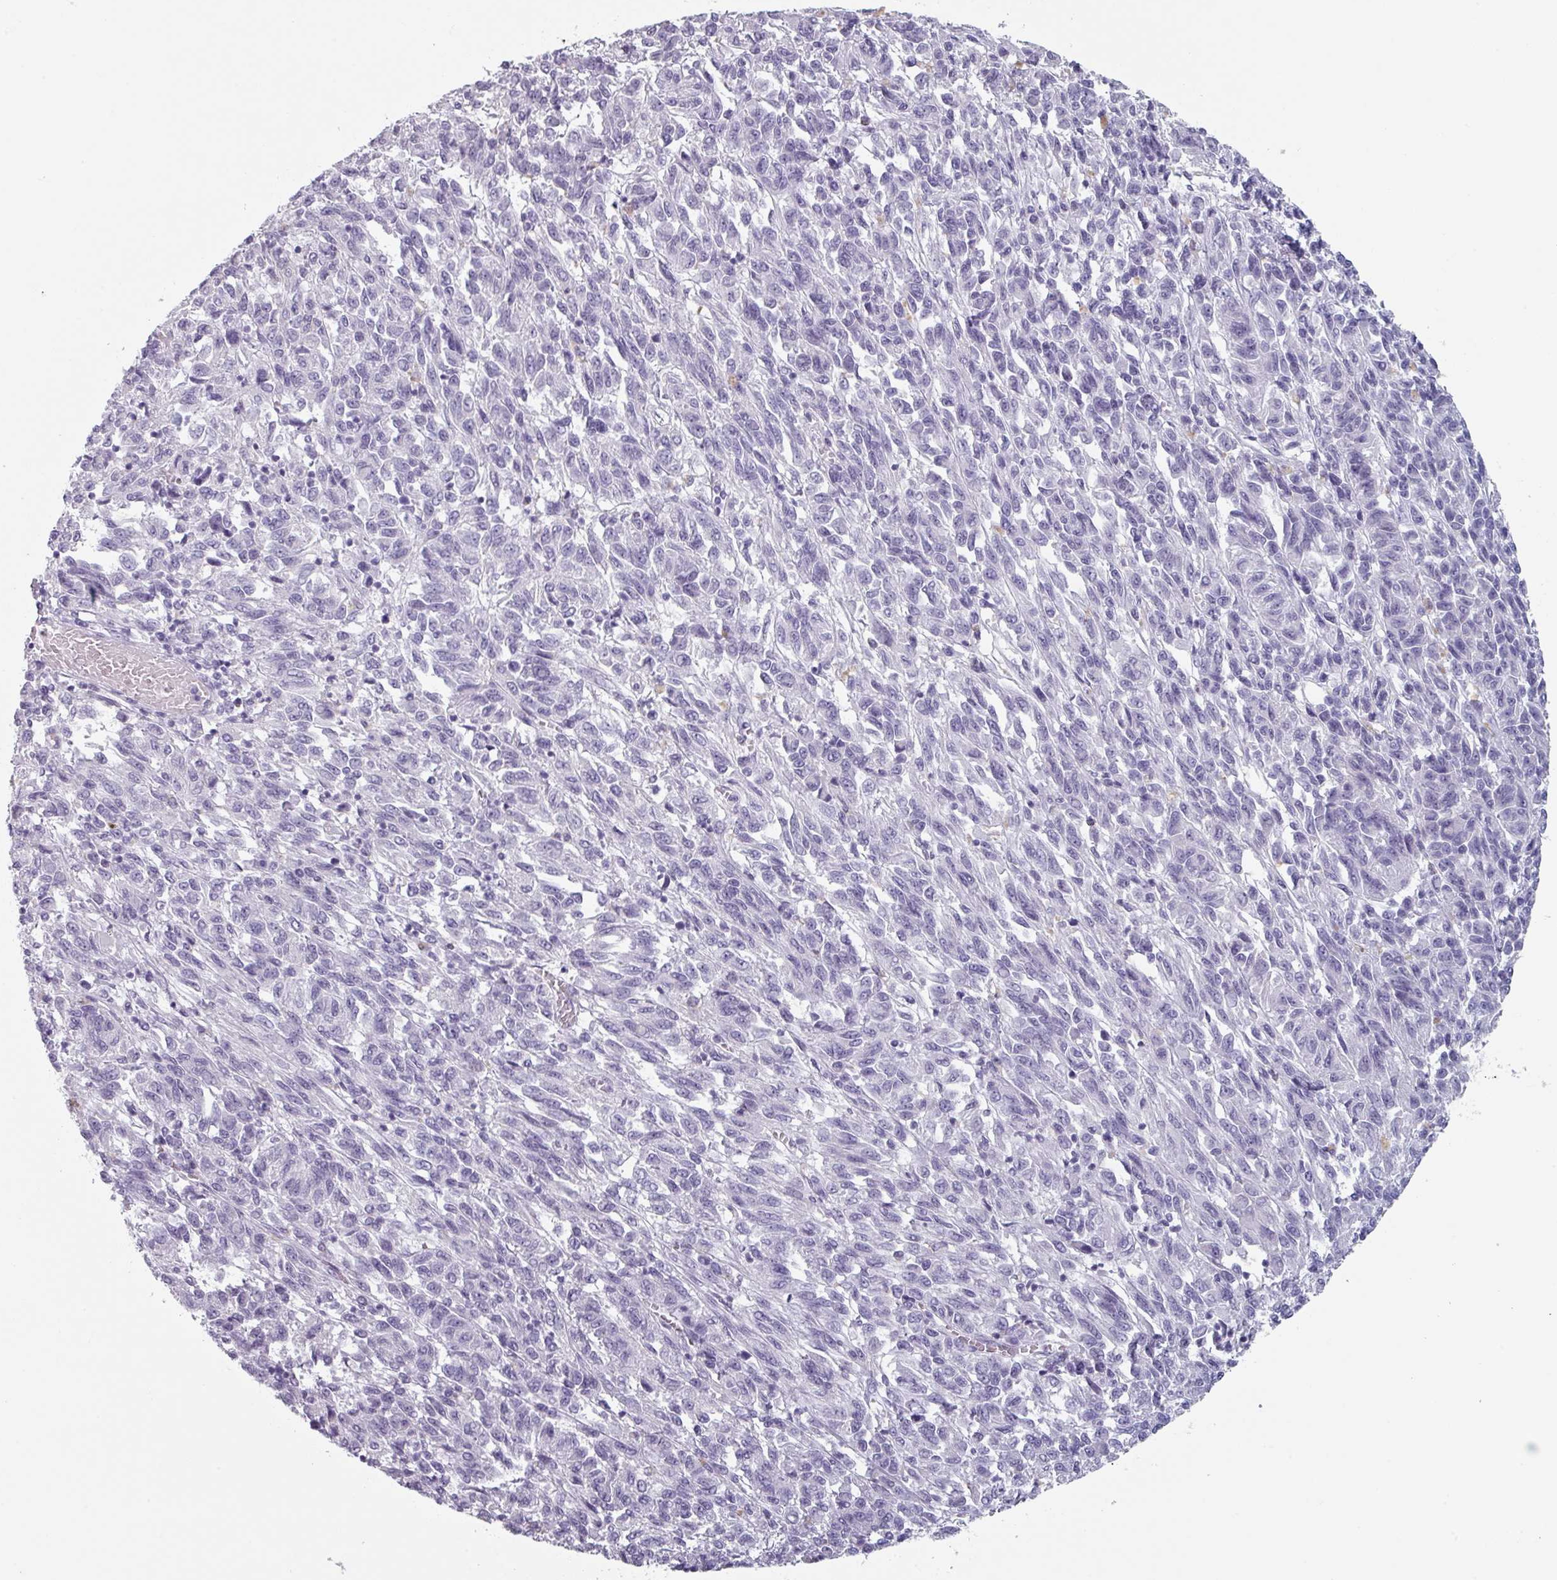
{"staining": {"intensity": "negative", "quantity": "none", "location": "none"}, "tissue": "melanoma", "cell_type": "Tumor cells", "image_type": "cancer", "snomed": [{"axis": "morphology", "description": "Malignant melanoma, Metastatic site"}, {"axis": "topography", "description": "Lung"}], "caption": "A photomicrograph of human malignant melanoma (metastatic site) is negative for staining in tumor cells.", "gene": "SLC35G2", "patient": {"sex": "male", "age": 64}}